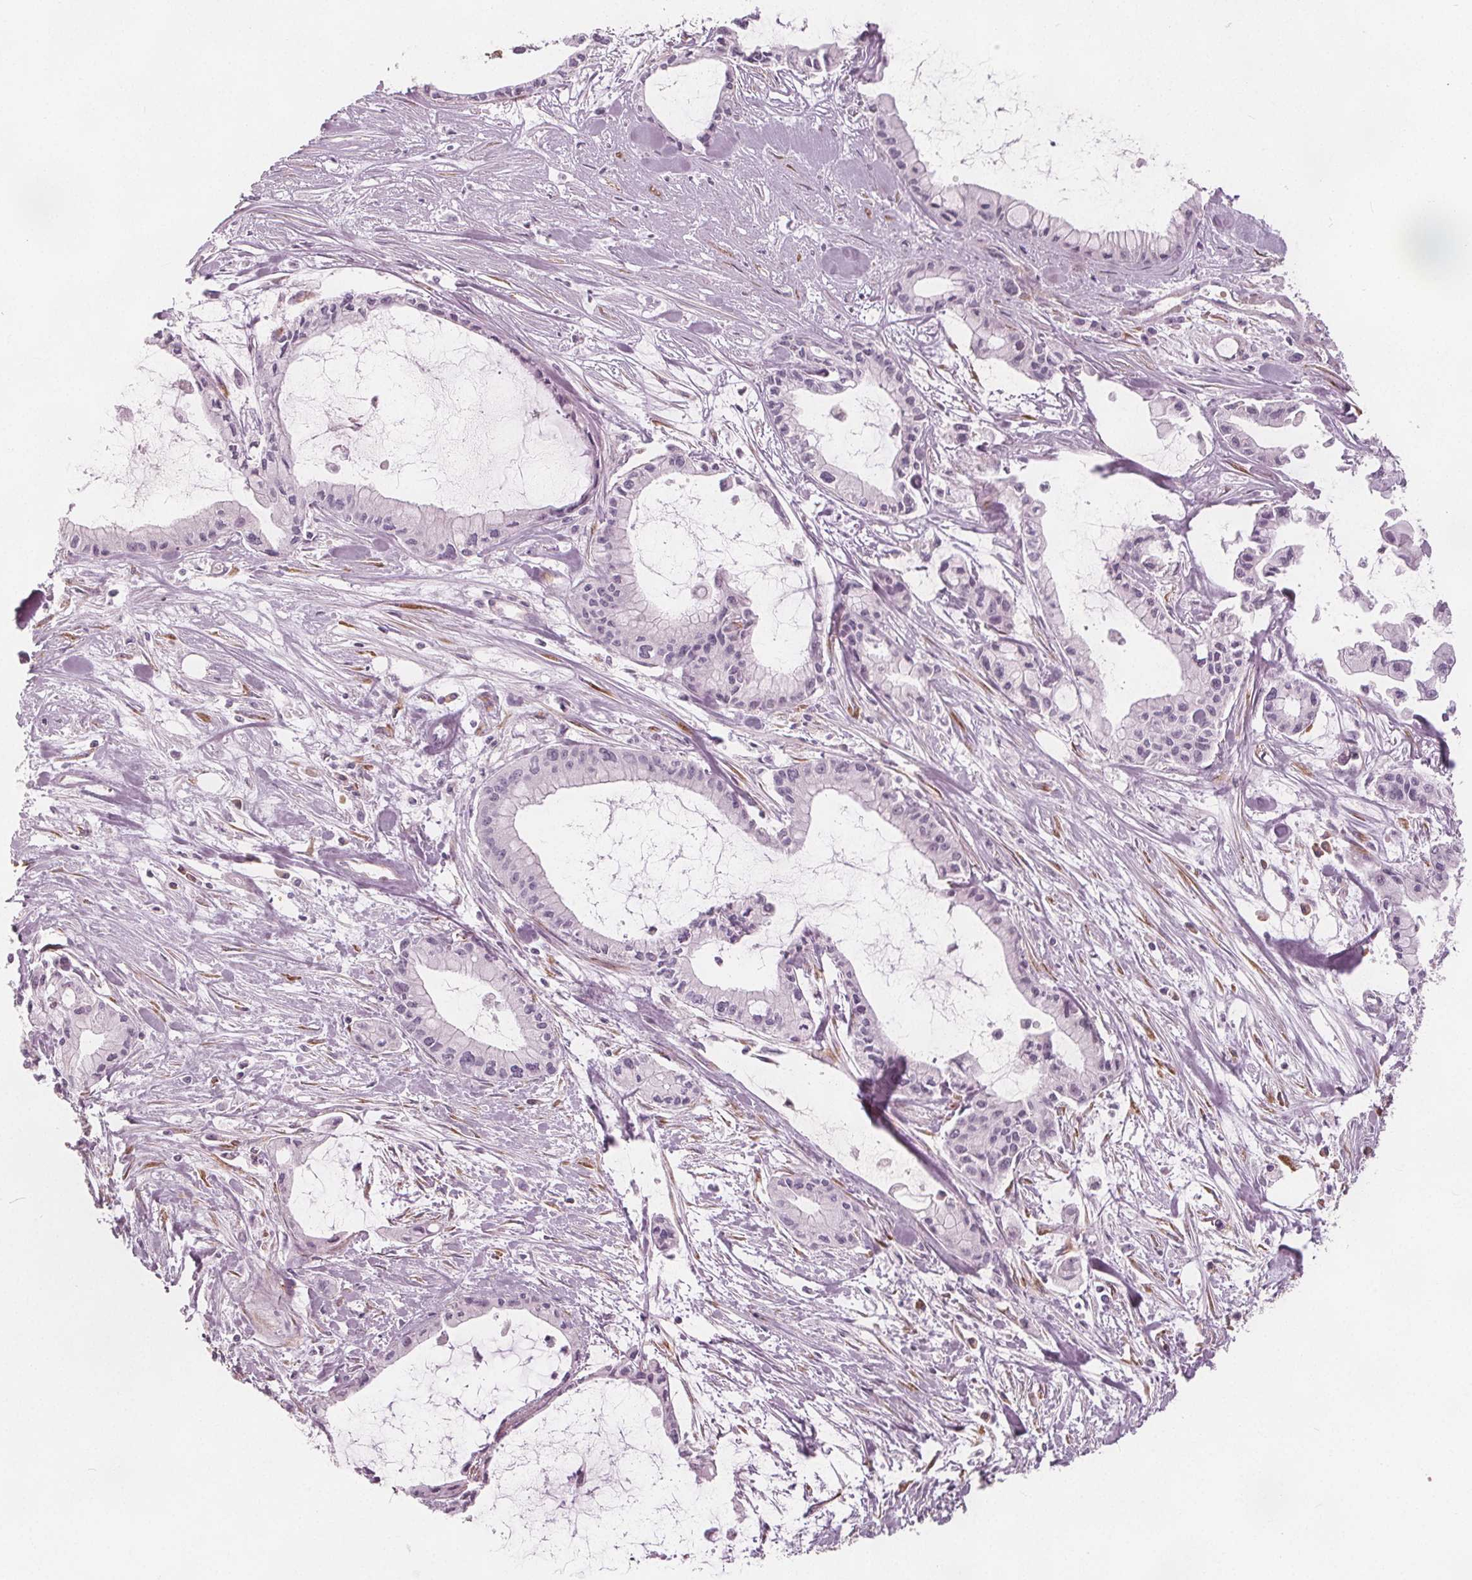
{"staining": {"intensity": "negative", "quantity": "none", "location": "none"}, "tissue": "pancreatic cancer", "cell_type": "Tumor cells", "image_type": "cancer", "snomed": [{"axis": "morphology", "description": "Adenocarcinoma, NOS"}, {"axis": "topography", "description": "Pancreas"}], "caption": "Immunohistochemistry (IHC) photomicrograph of human pancreatic adenocarcinoma stained for a protein (brown), which displays no expression in tumor cells.", "gene": "BRSK1", "patient": {"sex": "male", "age": 48}}